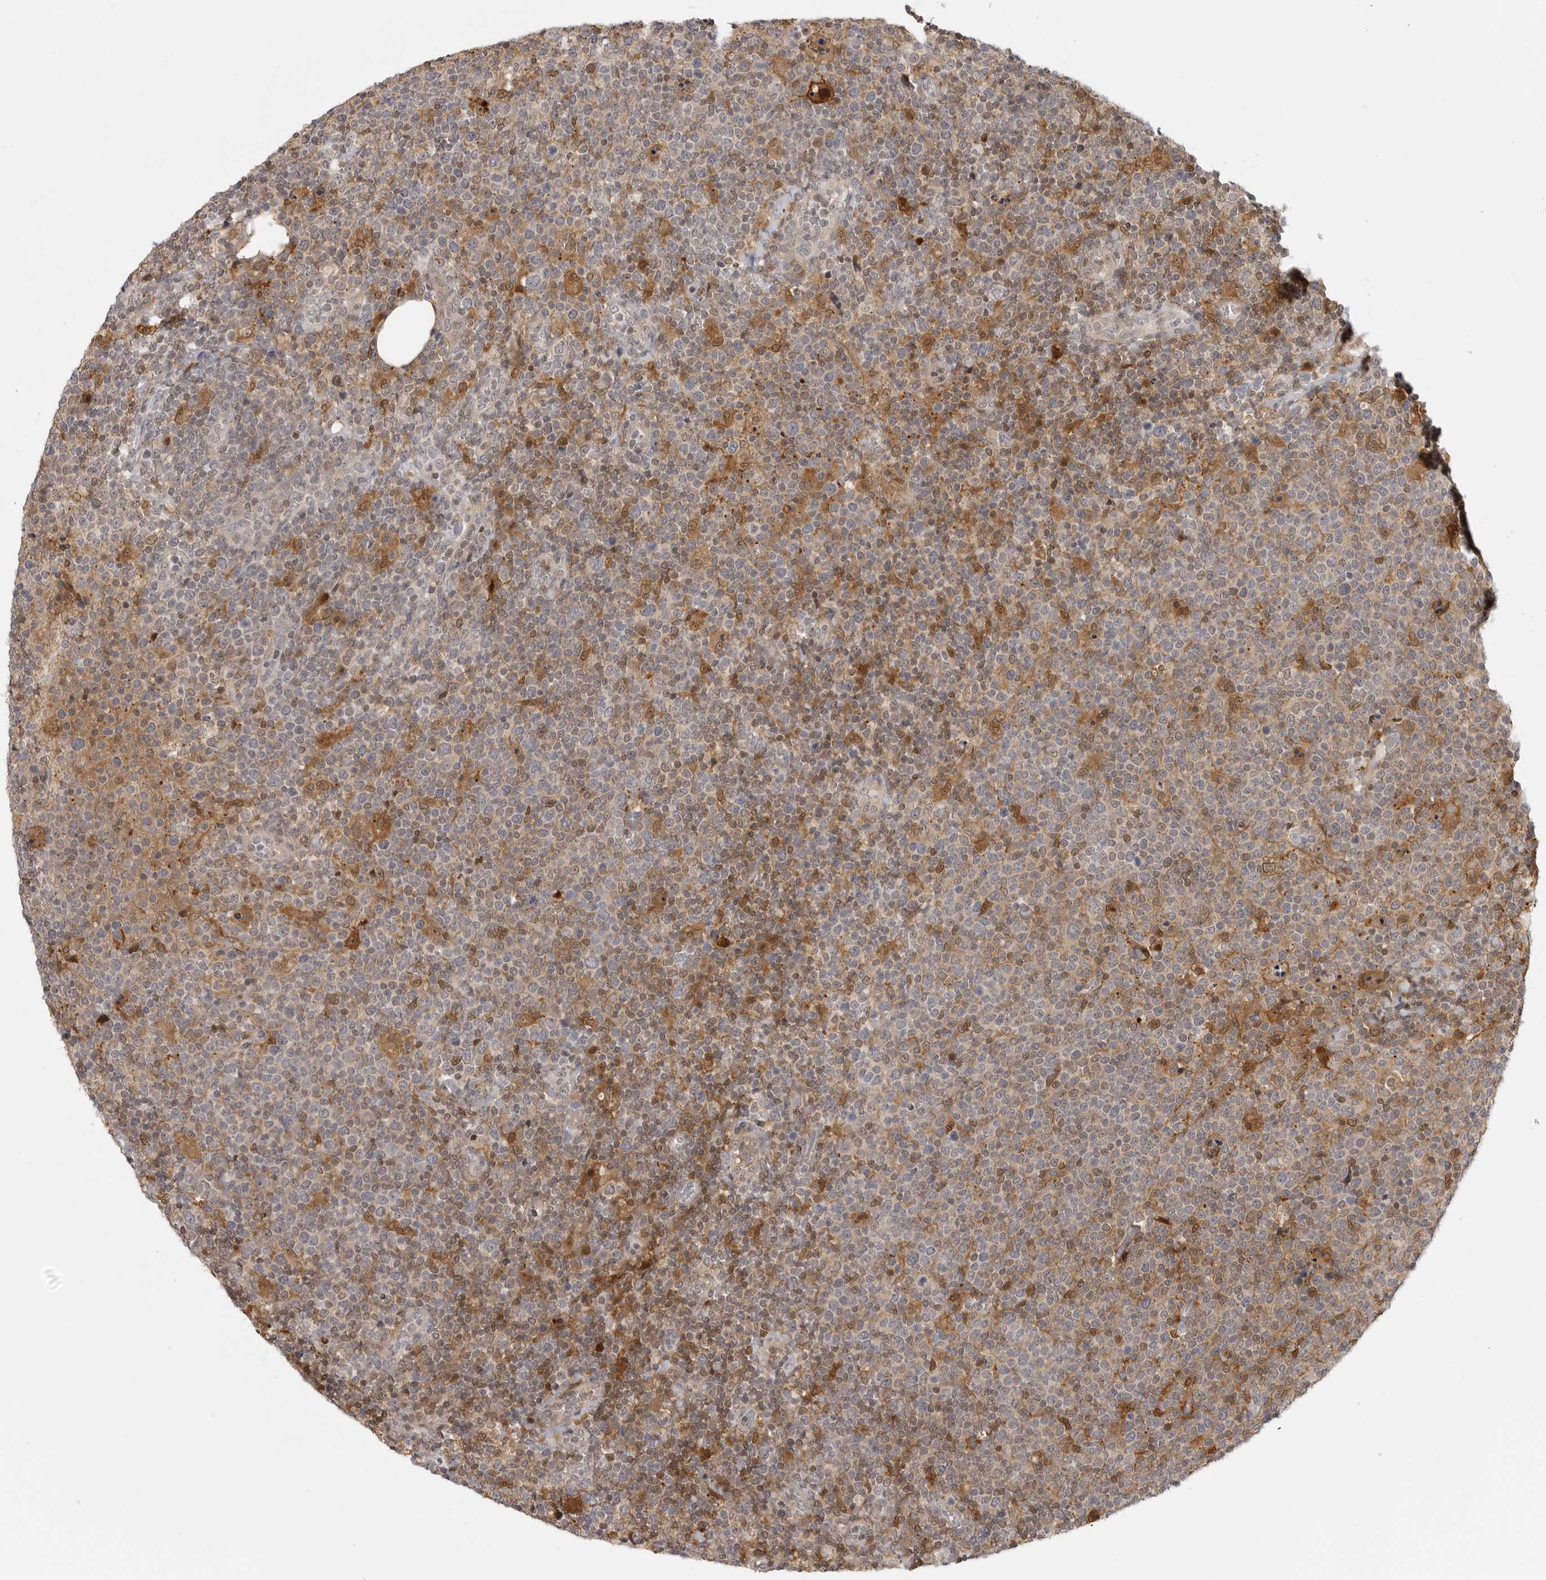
{"staining": {"intensity": "moderate", "quantity": "25%-75%", "location": "cytoplasmic/membranous,nuclear"}, "tissue": "lymphoma", "cell_type": "Tumor cells", "image_type": "cancer", "snomed": [{"axis": "morphology", "description": "Malignant lymphoma, non-Hodgkin's type, High grade"}, {"axis": "topography", "description": "Lymph node"}], "caption": "Human lymphoma stained for a protein (brown) exhibits moderate cytoplasmic/membranous and nuclear positive positivity in approximately 25%-75% of tumor cells.", "gene": "CTIF", "patient": {"sex": "male", "age": 61}}